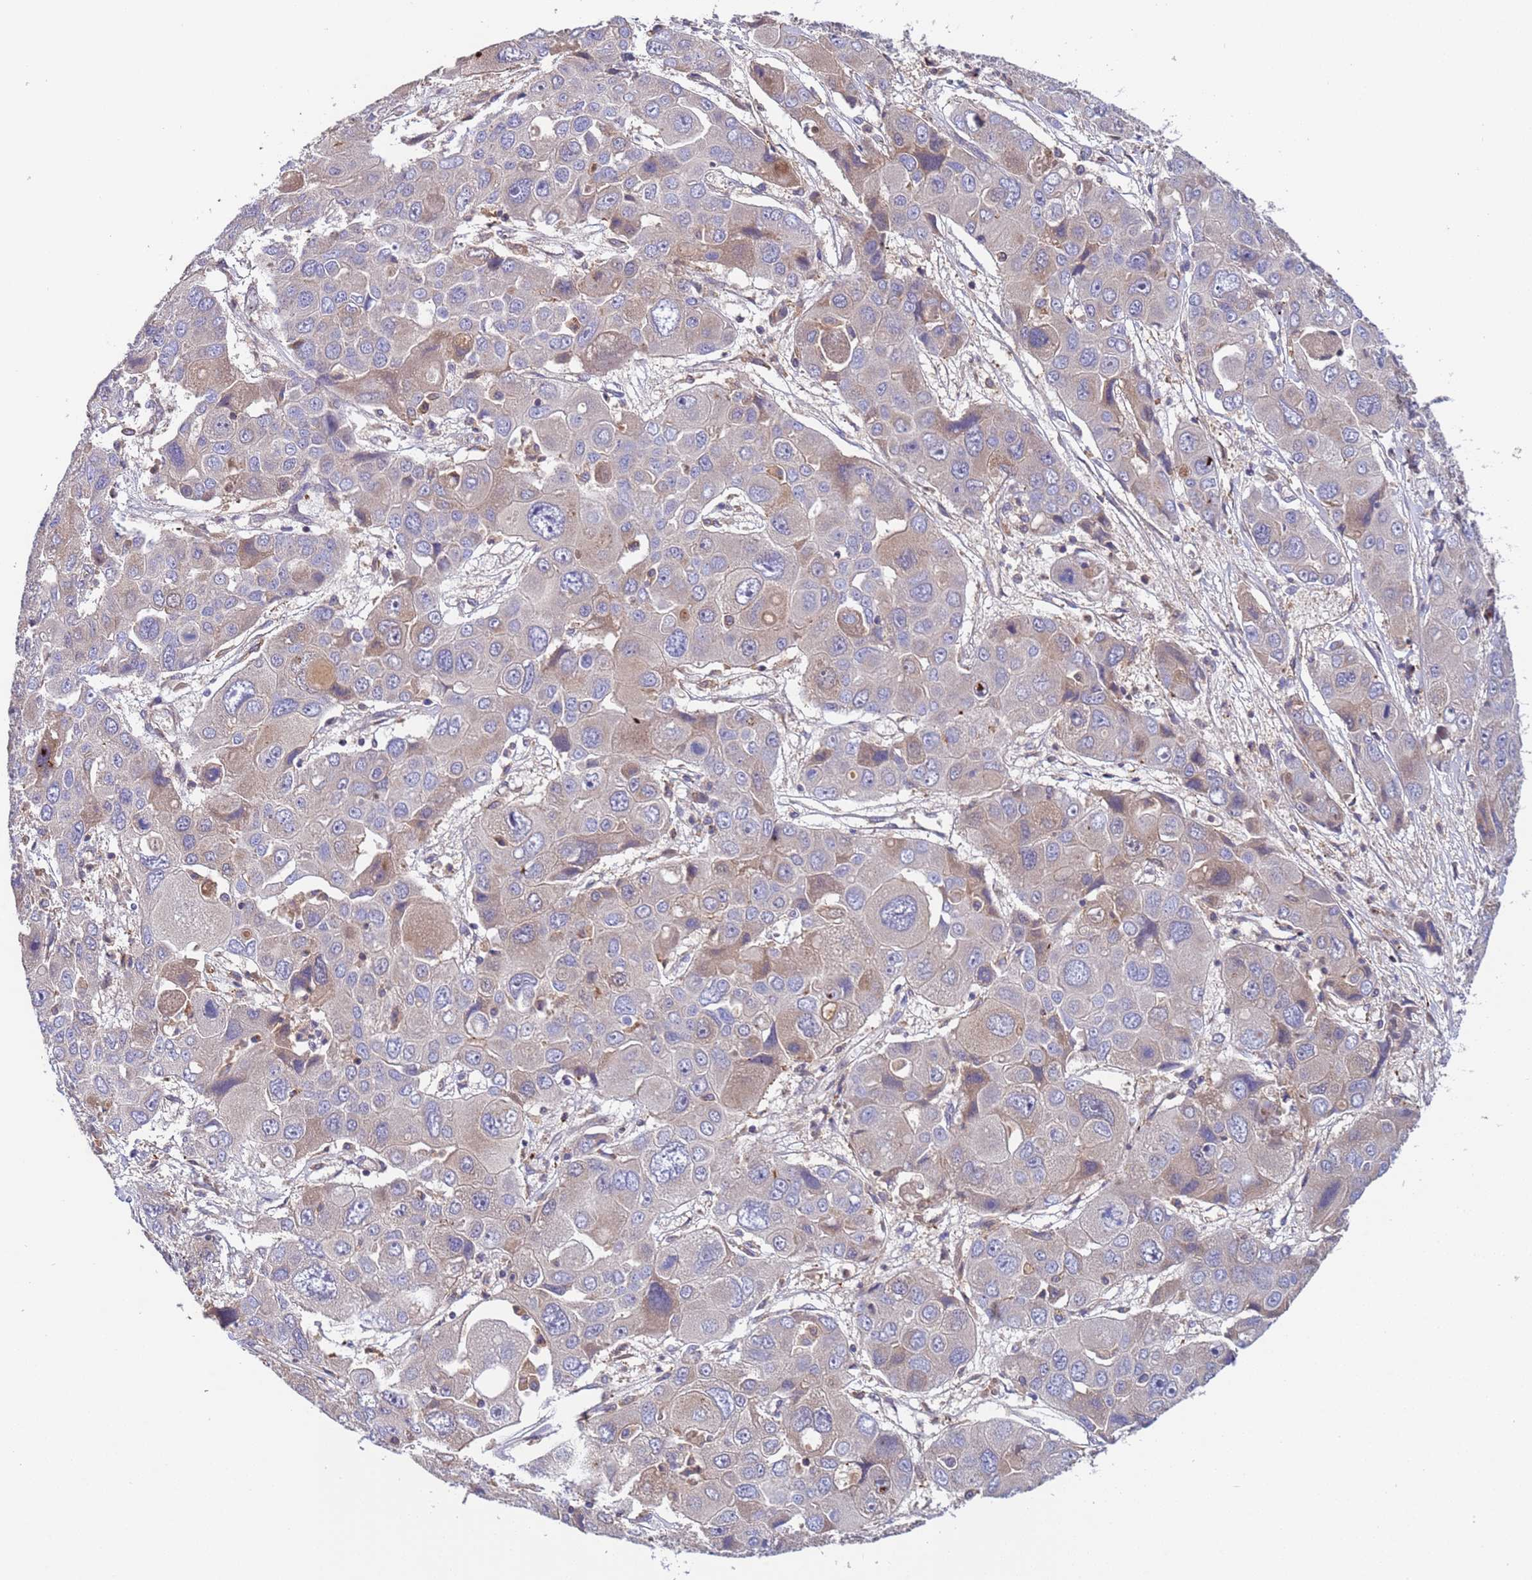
{"staining": {"intensity": "weak", "quantity": "<25%", "location": "cytoplasmic/membranous"}, "tissue": "liver cancer", "cell_type": "Tumor cells", "image_type": "cancer", "snomed": [{"axis": "morphology", "description": "Cholangiocarcinoma"}, {"axis": "topography", "description": "Liver"}], "caption": "IHC of liver cancer exhibits no staining in tumor cells. (DAB IHC visualized using brightfield microscopy, high magnification).", "gene": "PARP16", "patient": {"sex": "male", "age": 67}}